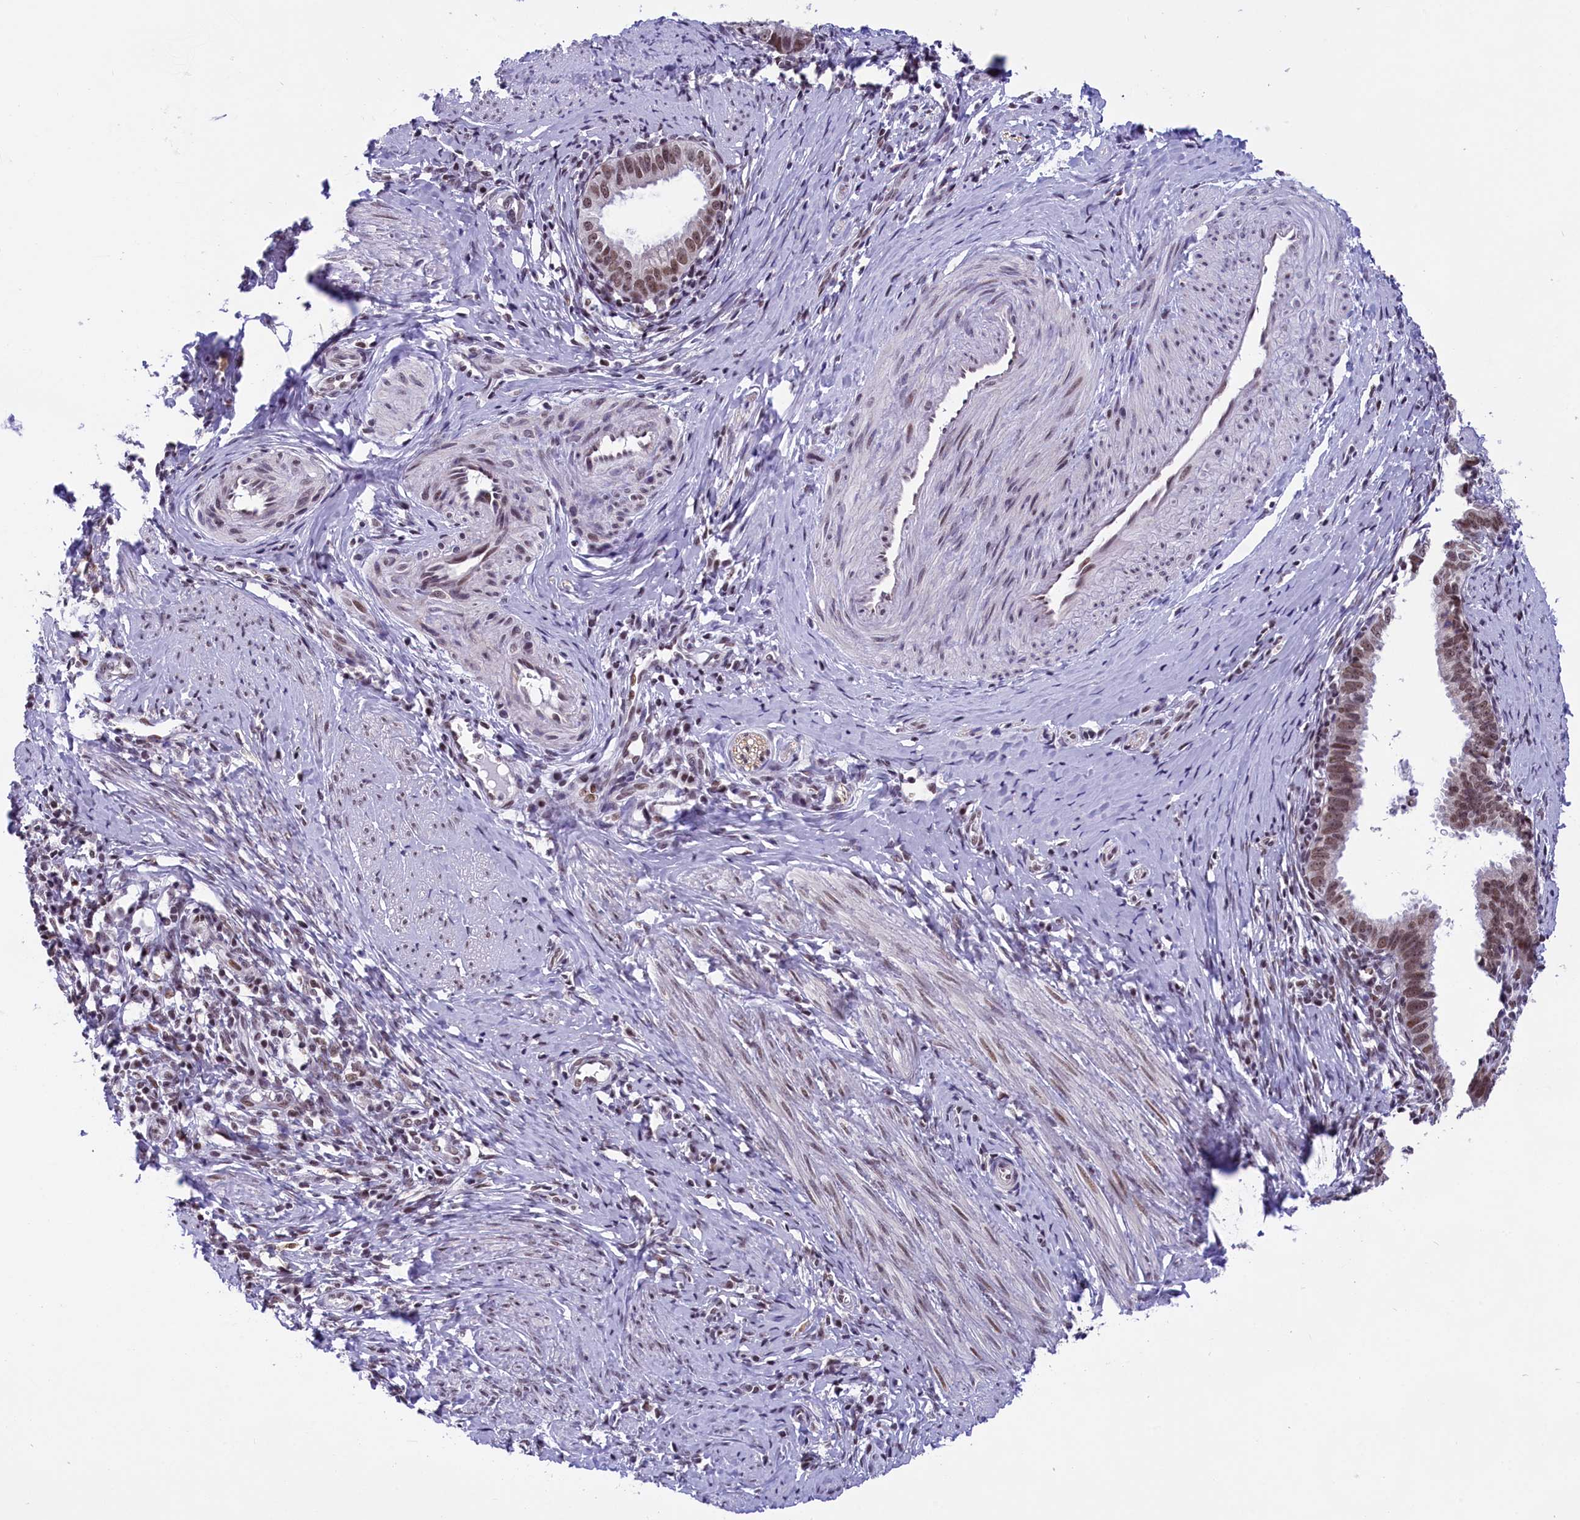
{"staining": {"intensity": "moderate", "quantity": ">75%", "location": "nuclear"}, "tissue": "cervical cancer", "cell_type": "Tumor cells", "image_type": "cancer", "snomed": [{"axis": "morphology", "description": "Adenocarcinoma, NOS"}, {"axis": "topography", "description": "Cervix"}], "caption": "An IHC image of neoplastic tissue is shown. Protein staining in brown shows moderate nuclear positivity in cervical cancer (adenocarcinoma) within tumor cells.", "gene": "CDYL2", "patient": {"sex": "female", "age": 36}}